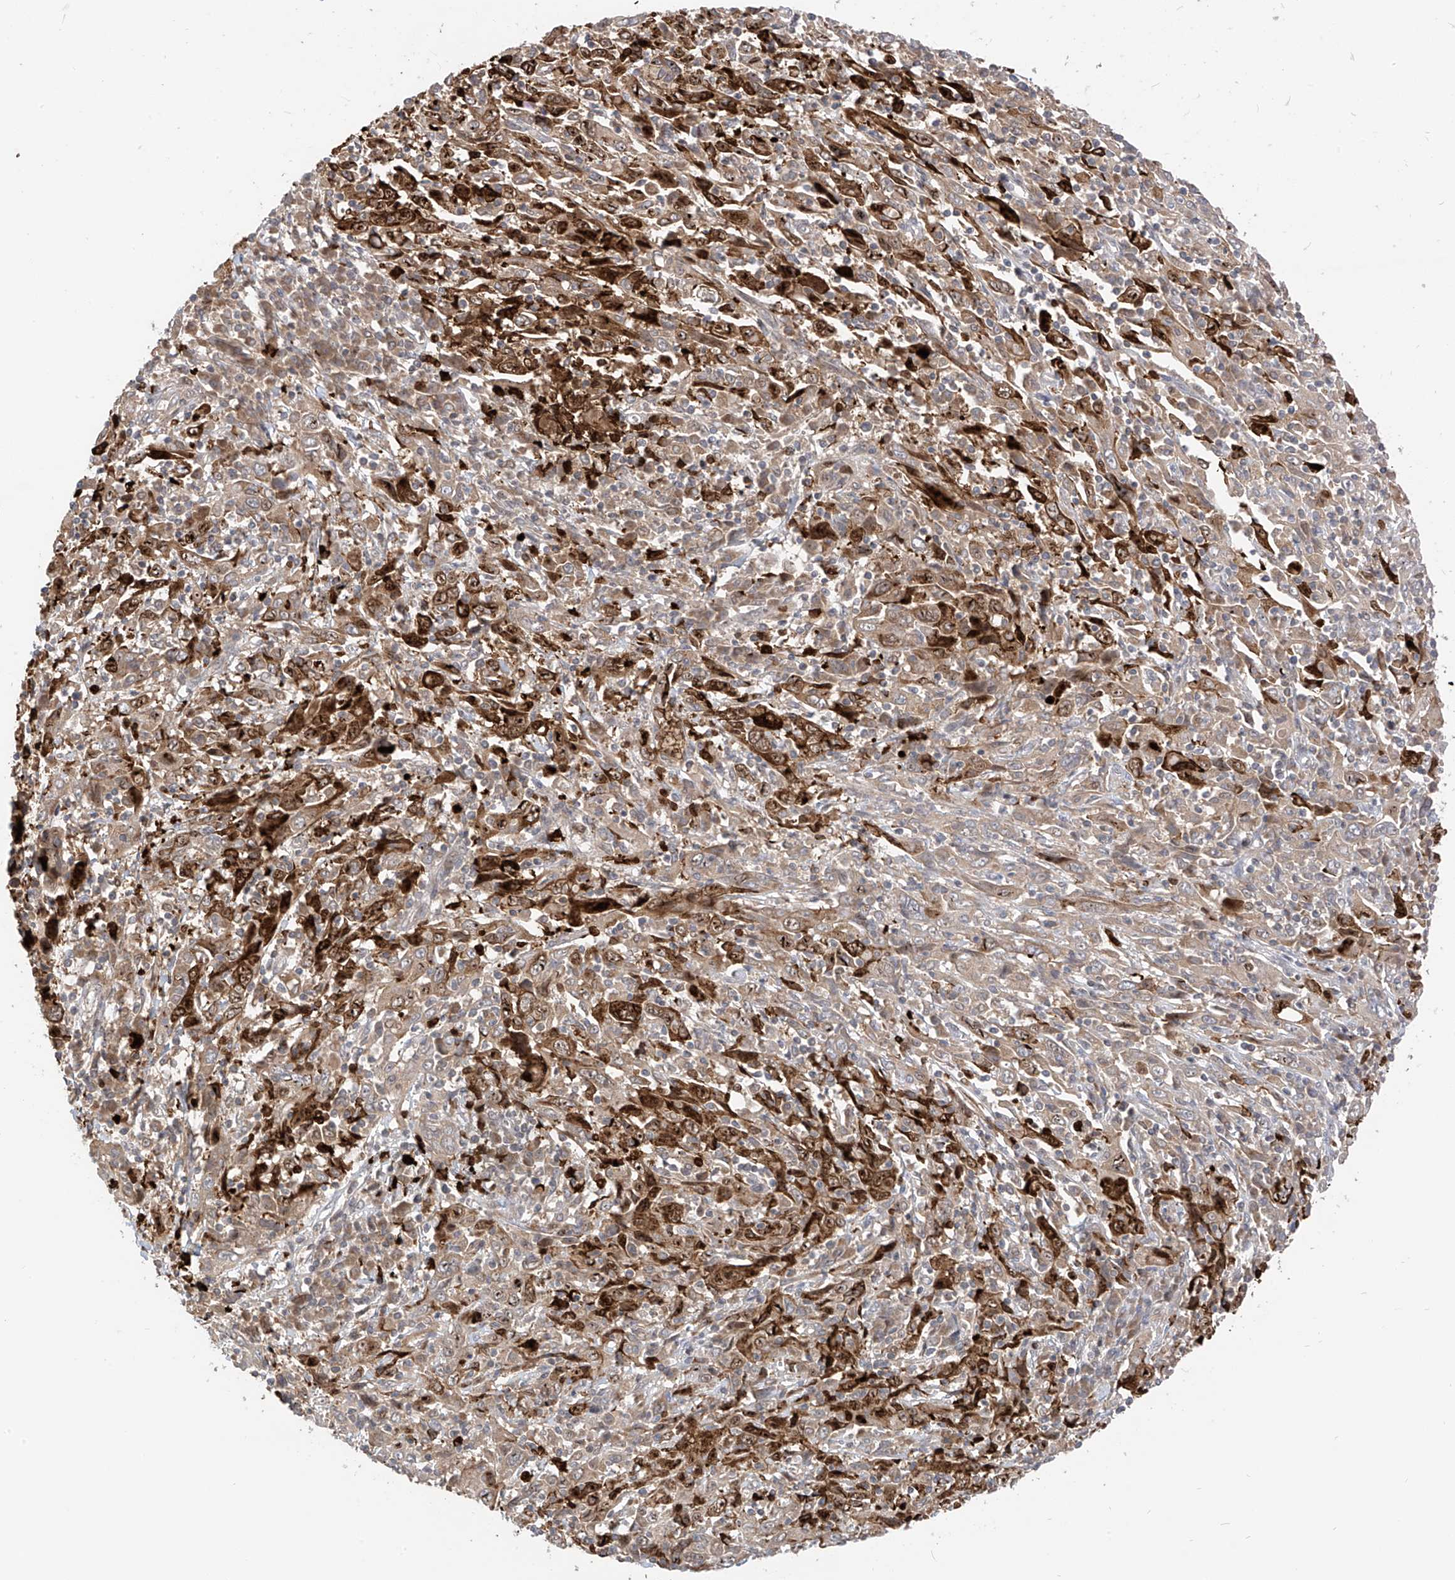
{"staining": {"intensity": "strong", "quantity": "25%-75%", "location": "cytoplasmic/membranous"}, "tissue": "cervical cancer", "cell_type": "Tumor cells", "image_type": "cancer", "snomed": [{"axis": "morphology", "description": "Squamous cell carcinoma, NOS"}, {"axis": "topography", "description": "Cervix"}], "caption": "Immunohistochemistry (IHC) image of human squamous cell carcinoma (cervical) stained for a protein (brown), which exhibits high levels of strong cytoplasmic/membranous expression in approximately 25%-75% of tumor cells.", "gene": "CNKSR1", "patient": {"sex": "female", "age": 46}}